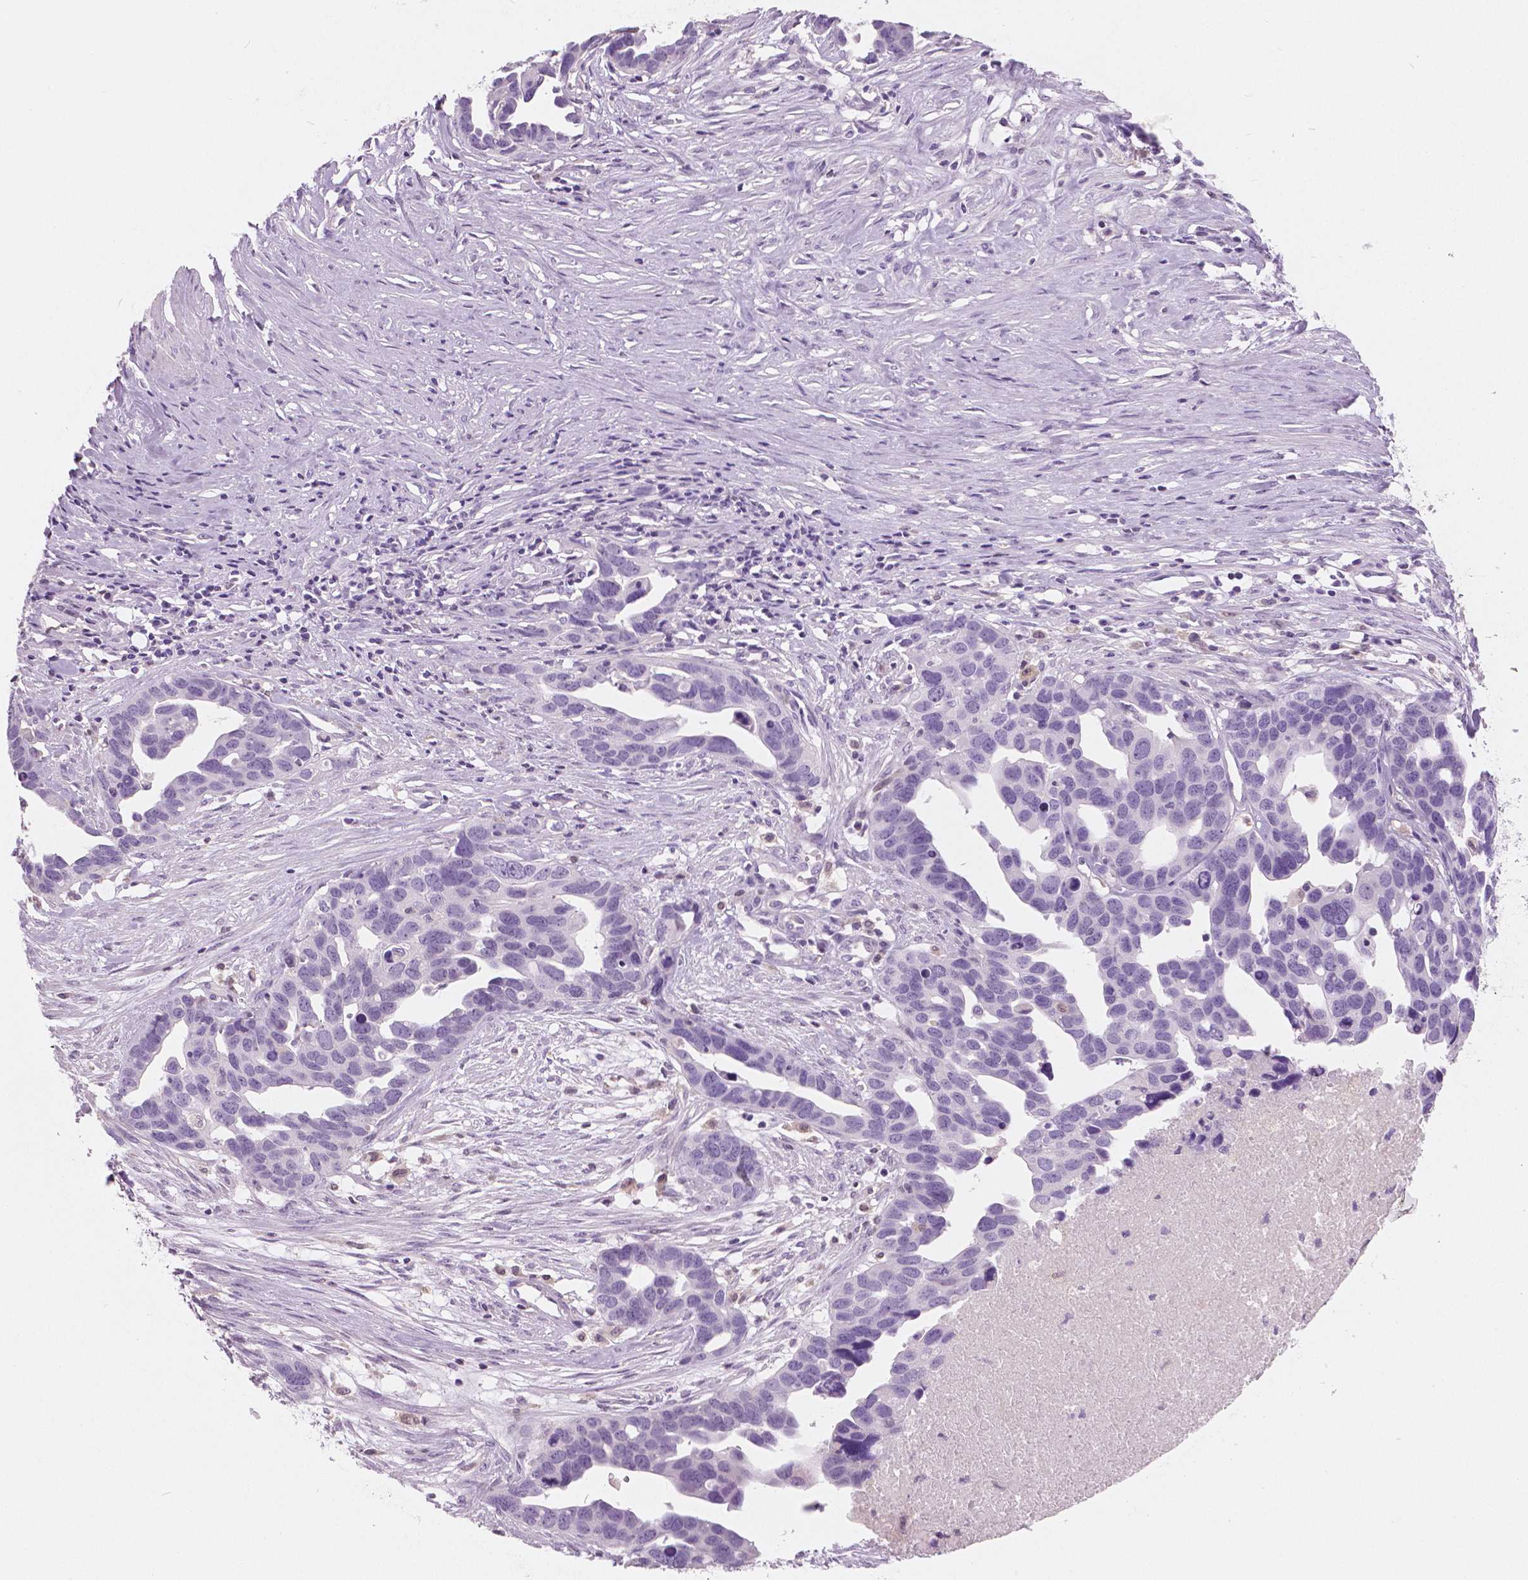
{"staining": {"intensity": "negative", "quantity": "none", "location": "none"}, "tissue": "ovarian cancer", "cell_type": "Tumor cells", "image_type": "cancer", "snomed": [{"axis": "morphology", "description": "Cystadenocarcinoma, serous, NOS"}, {"axis": "topography", "description": "Ovary"}], "caption": "Ovarian cancer (serous cystadenocarcinoma) was stained to show a protein in brown. There is no significant staining in tumor cells.", "gene": "GALM", "patient": {"sex": "female", "age": 54}}